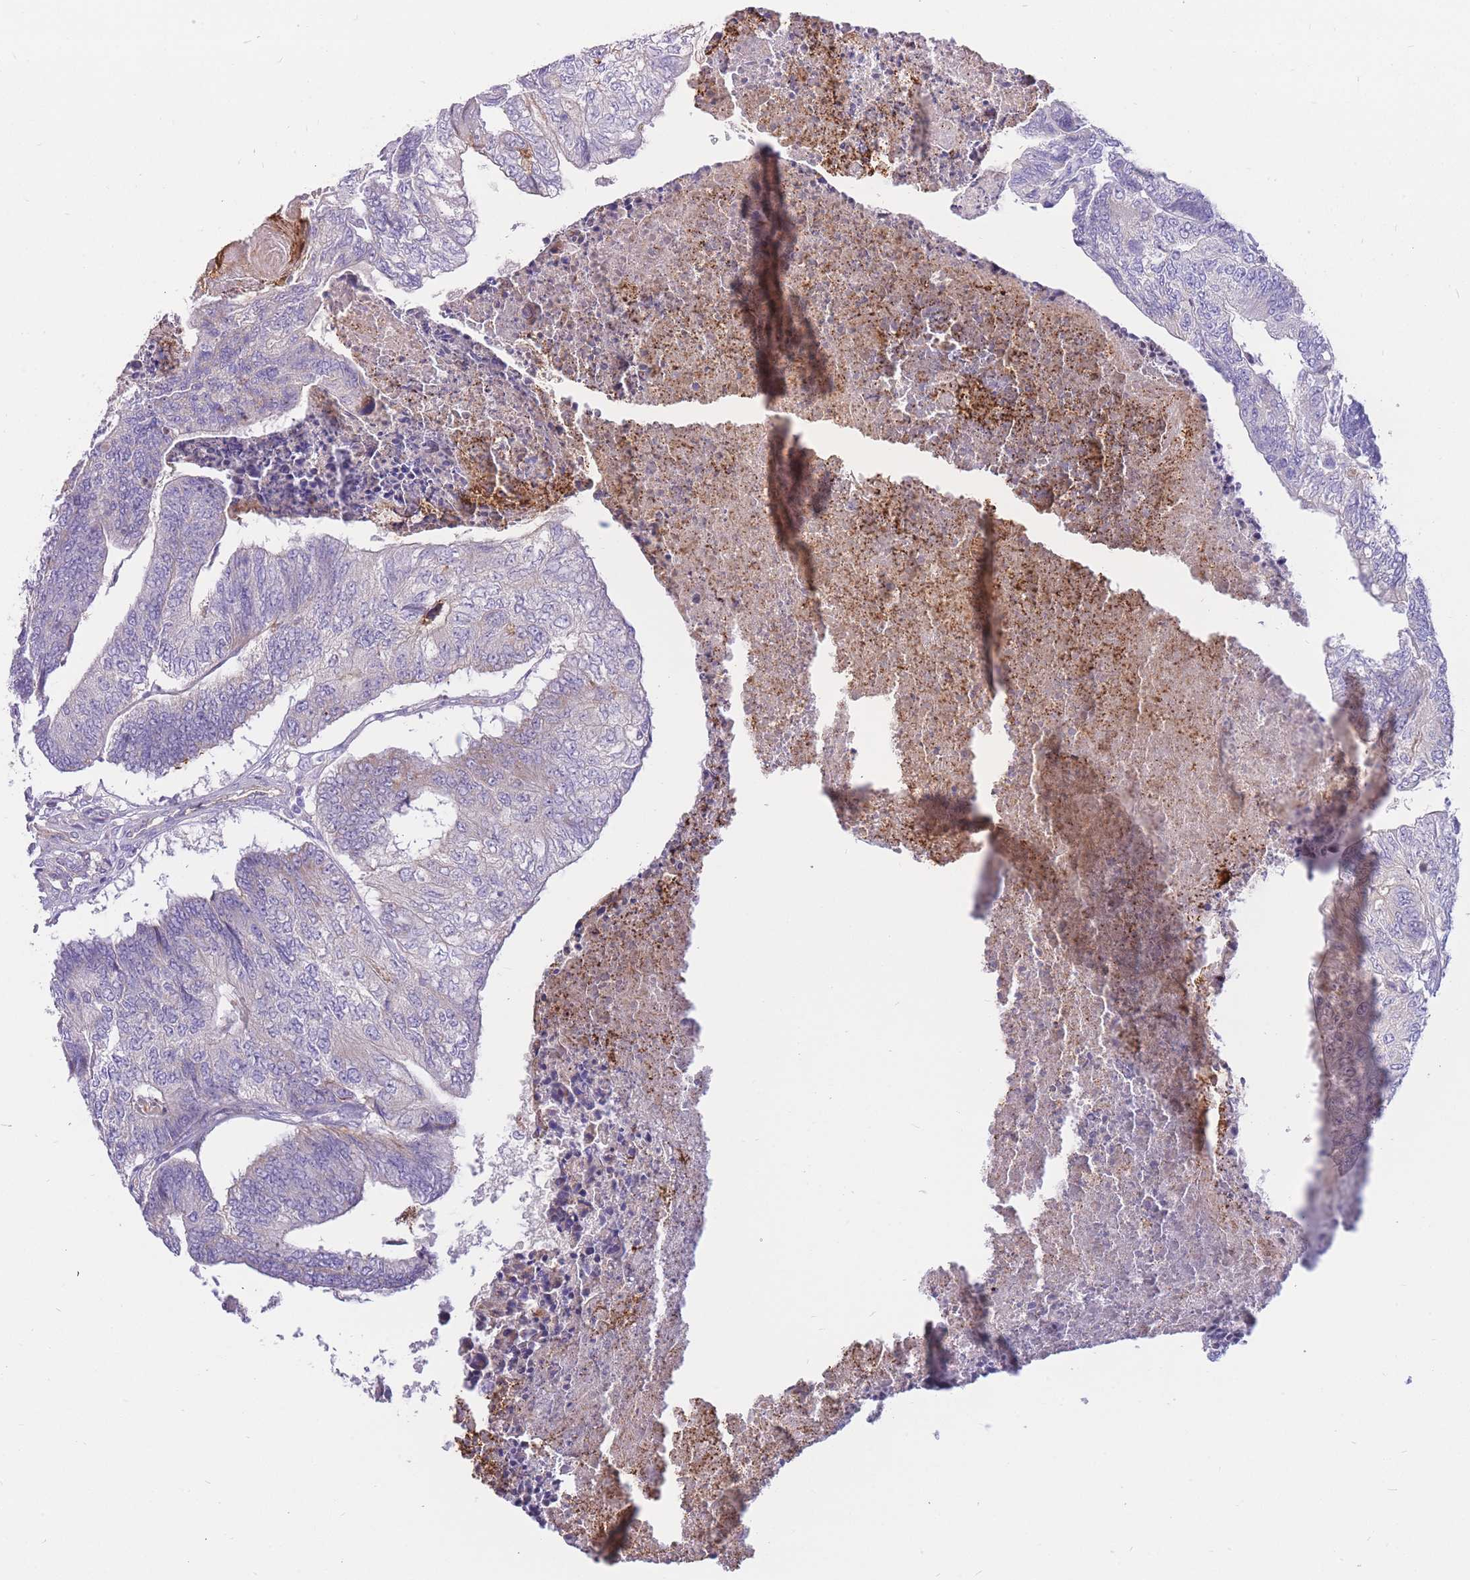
{"staining": {"intensity": "negative", "quantity": "none", "location": "none"}, "tissue": "colorectal cancer", "cell_type": "Tumor cells", "image_type": "cancer", "snomed": [{"axis": "morphology", "description": "Adenocarcinoma, NOS"}, {"axis": "topography", "description": "Colon"}], "caption": "Immunohistochemical staining of colorectal adenocarcinoma reveals no significant positivity in tumor cells. (Brightfield microscopy of DAB immunohistochemistry (IHC) at high magnification).", "gene": "SULT1A1", "patient": {"sex": "female", "age": 67}}